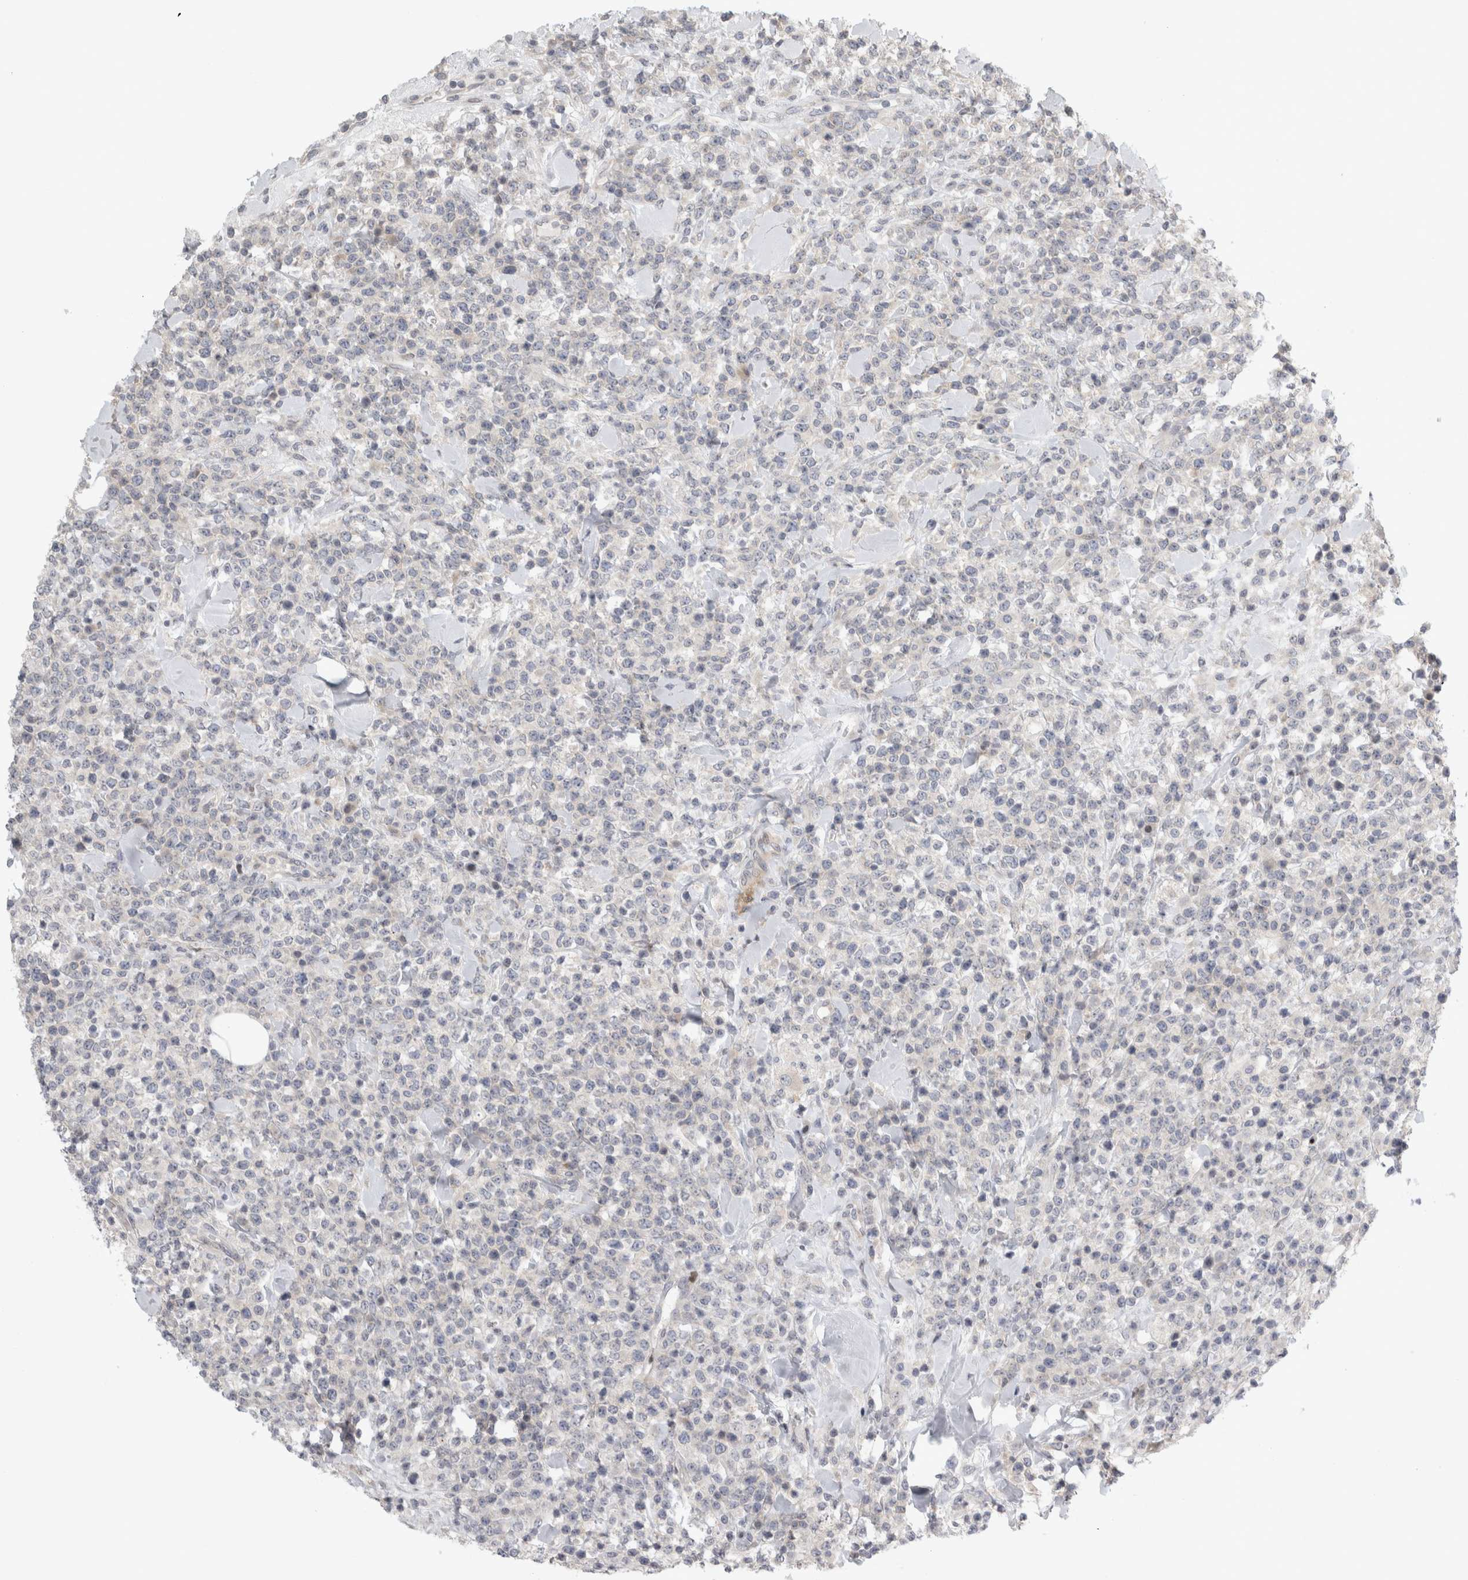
{"staining": {"intensity": "negative", "quantity": "none", "location": "none"}, "tissue": "lymphoma", "cell_type": "Tumor cells", "image_type": "cancer", "snomed": [{"axis": "morphology", "description": "Malignant lymphoma, non-Hodgkin's type, High grade"}, {"axis": "topography", "description": "Colon"}], "caption": "High-grade malignant lymphoma, non-Hodgkin's type was stained to show a protein in brown. There is no significant positivity in tumor cells.", "gene": "UTP25", "patient": {"sex": "female", "age": 53}}